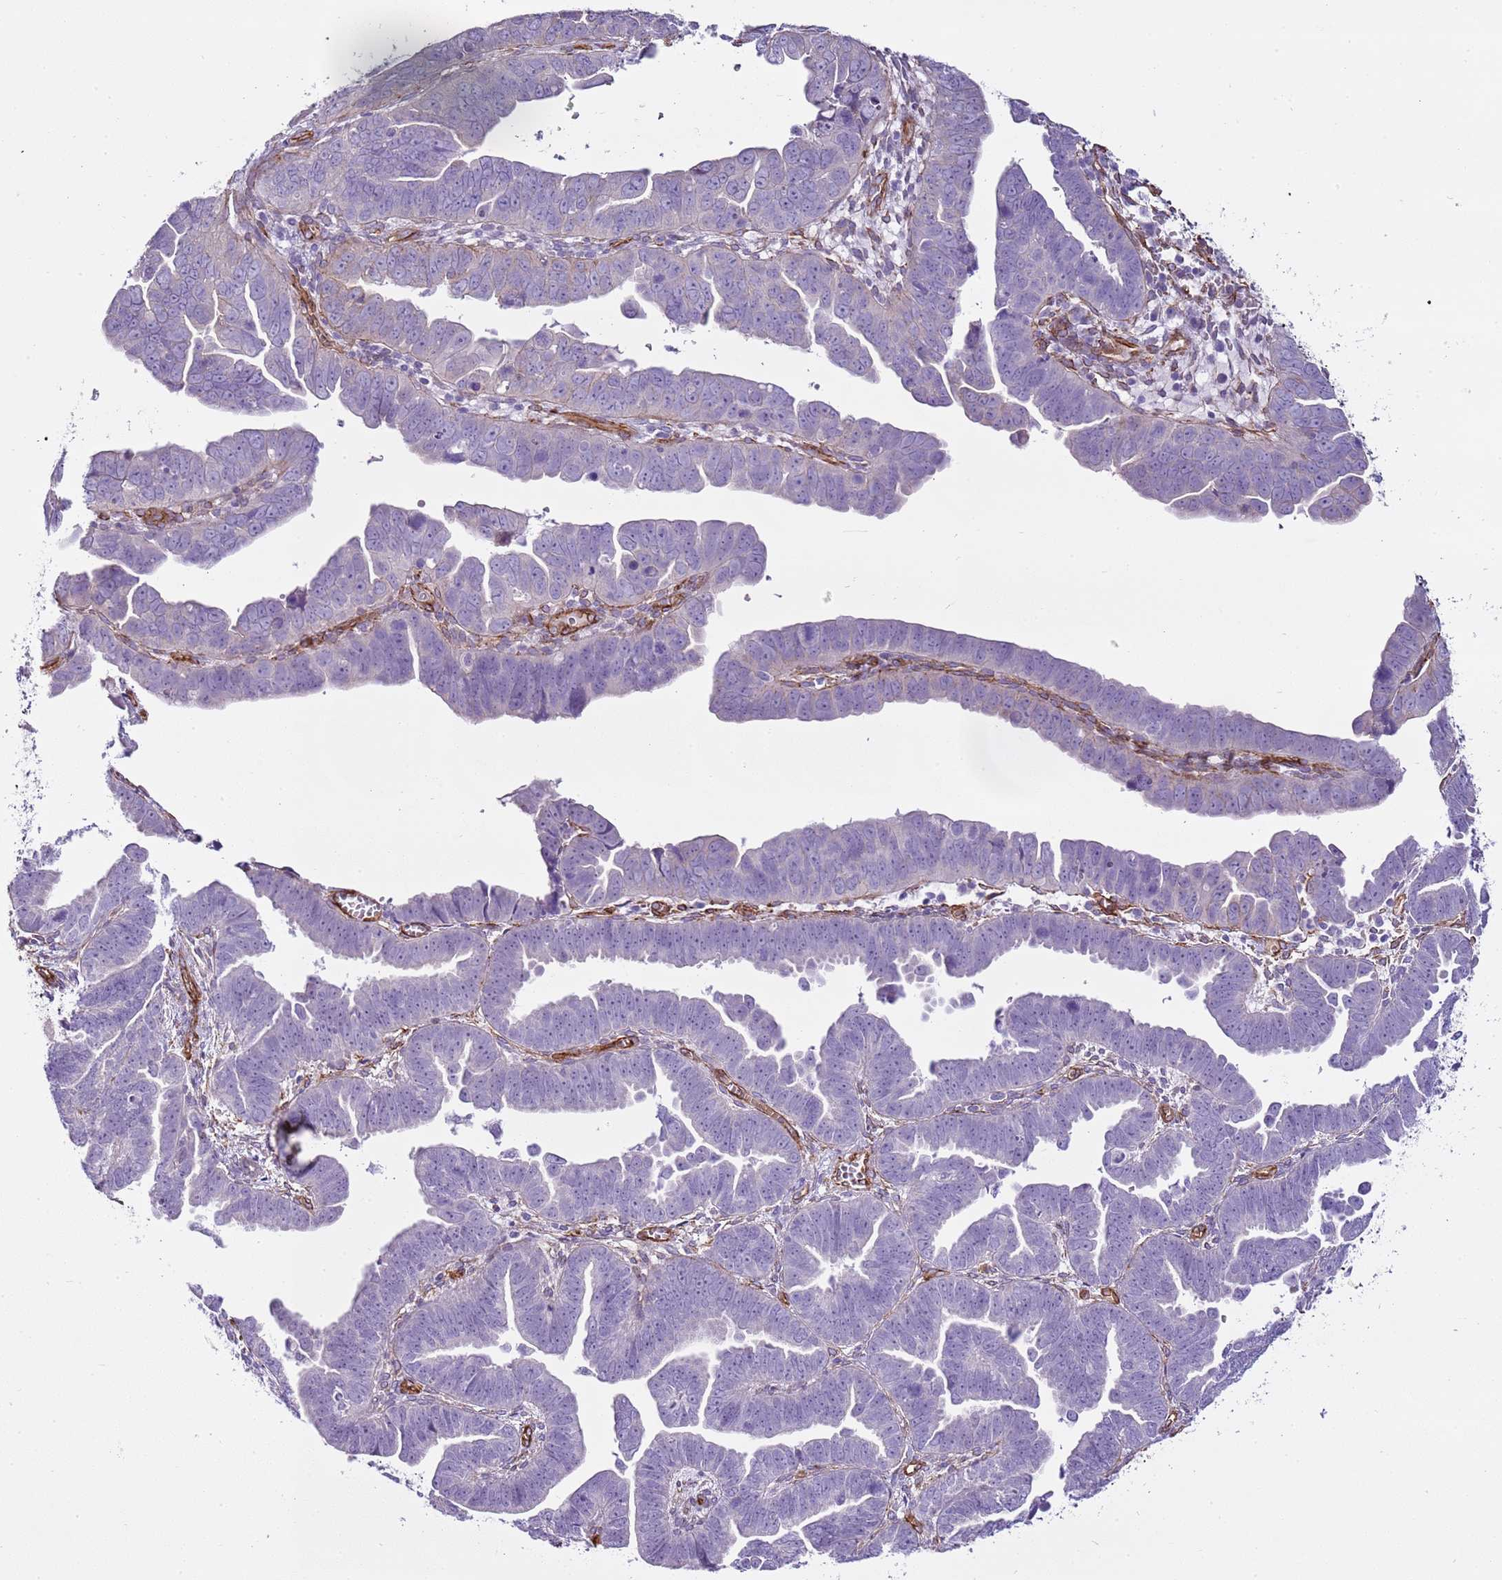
{"staining": {"intensity": "negative", "quantity": "none", "location": "none"}, "tissue": "endometrial cancer", "cell_type": "Tumor cells", "image_type": "cancer", "snomed": [{"axis": "morphology", "description": "Adenocarcinoma, NOS"}, {"axis": "topography", "description": "Endometrium"}], "caption": "This image is of endometrial cancer (adenocarcinoma) stained with immunohistochemistry (IHC) to label a protein in brown with the nuclei are counter-stained blue. There is no expression in tumor cells.", "gene": "CTDSPL", "patient": {"sex": "female", "age": 75}}